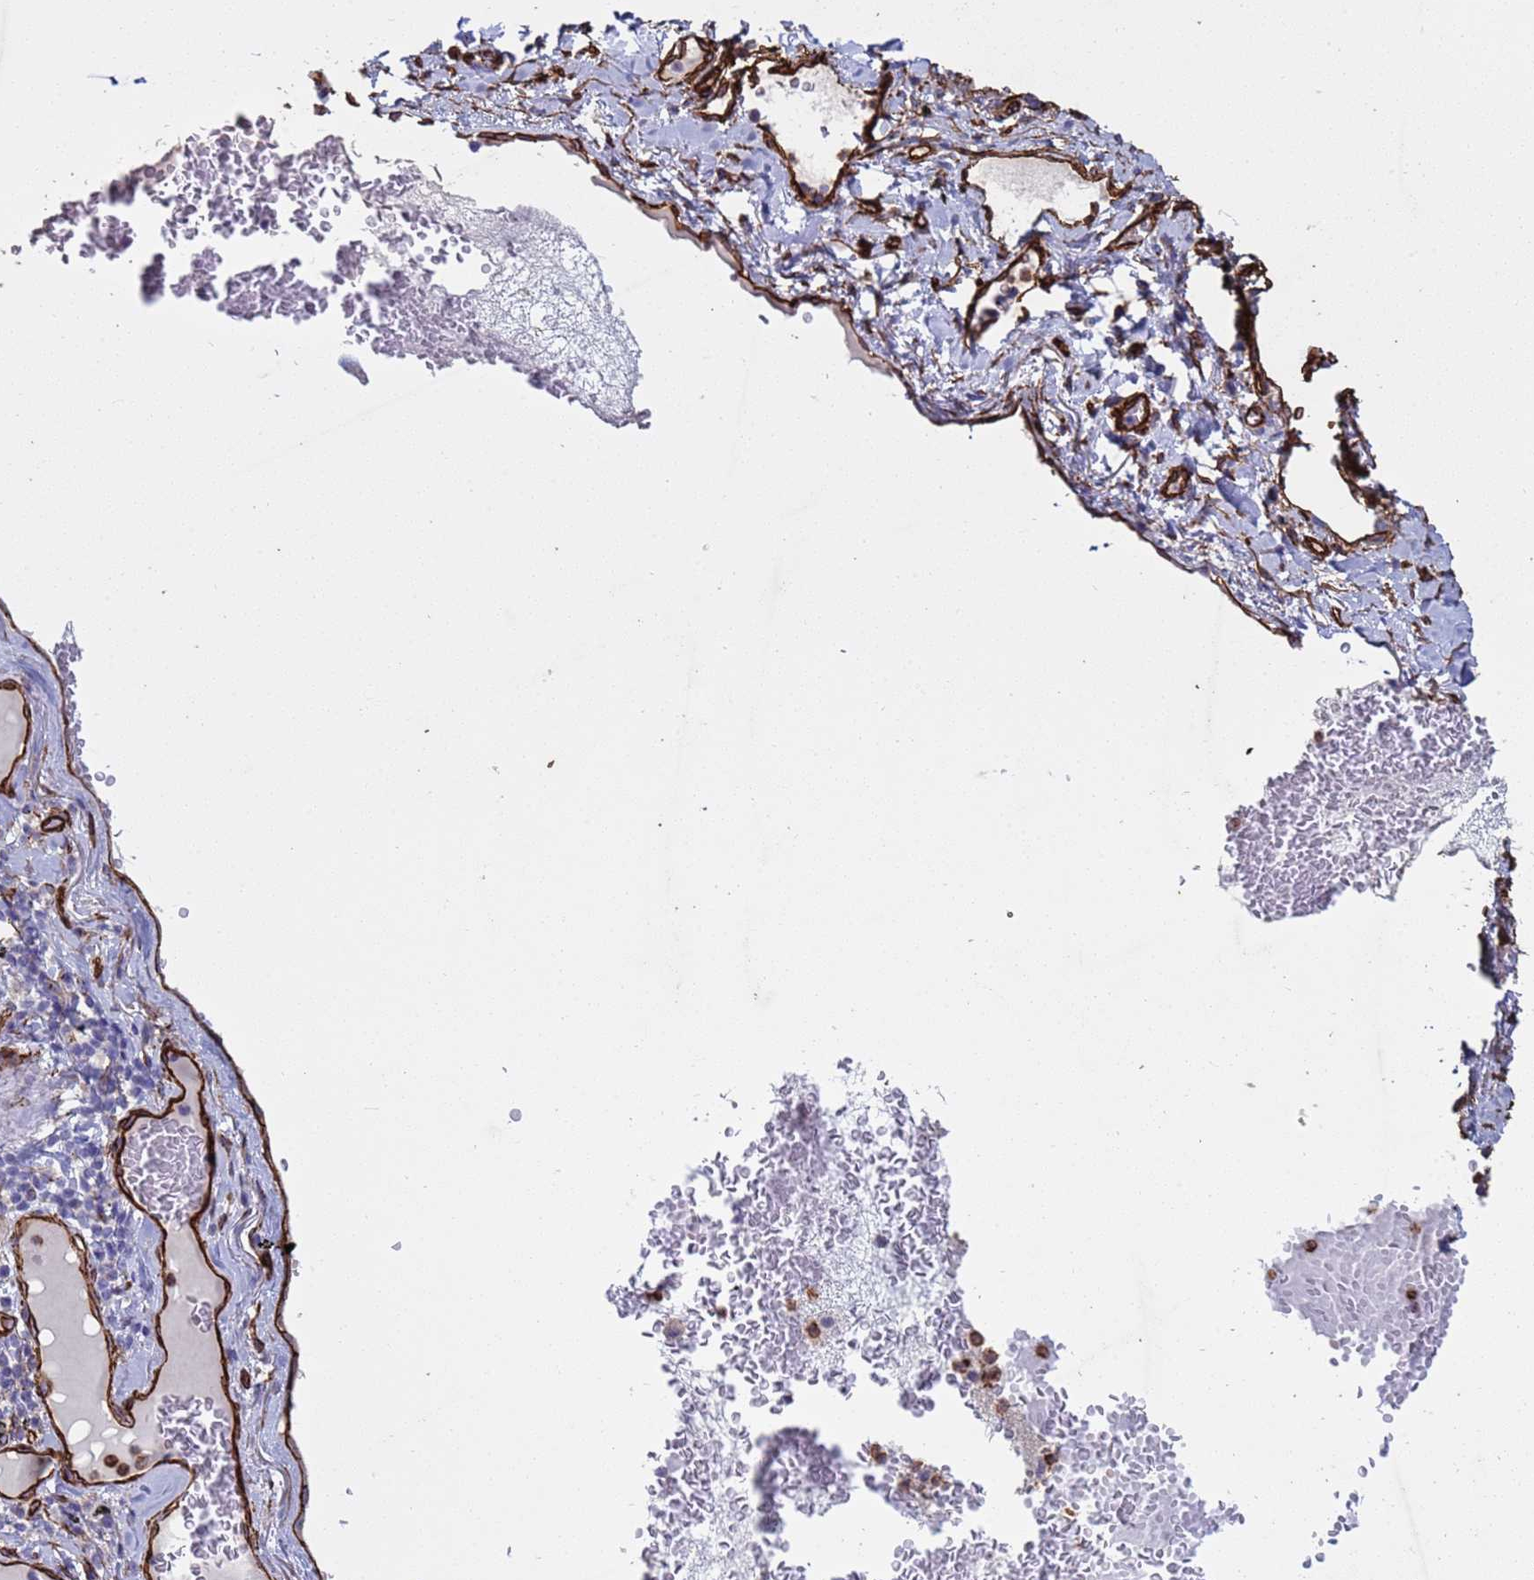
{"staining": {"intensity": "negative", "quantity": "none", "location": "none"}, "tissue": "lung cancer", "cell_type": "Tumor cells", "image_type": "cancer", "snomed": [{"axis": "morphology", "description": "Adenocarcinoma, NOS"}, {"axis": "topography", "description": "Lung"}], "caption": "This image is of adenocarcinoma (lung) stained with immunohistochemistry (IHC) to label a protein in brown with the nuclei are counter-stained blue. There is no expression in tumor cells.", "gene": "GASK1A", "patient": {"sex": "male", "age": 64}}